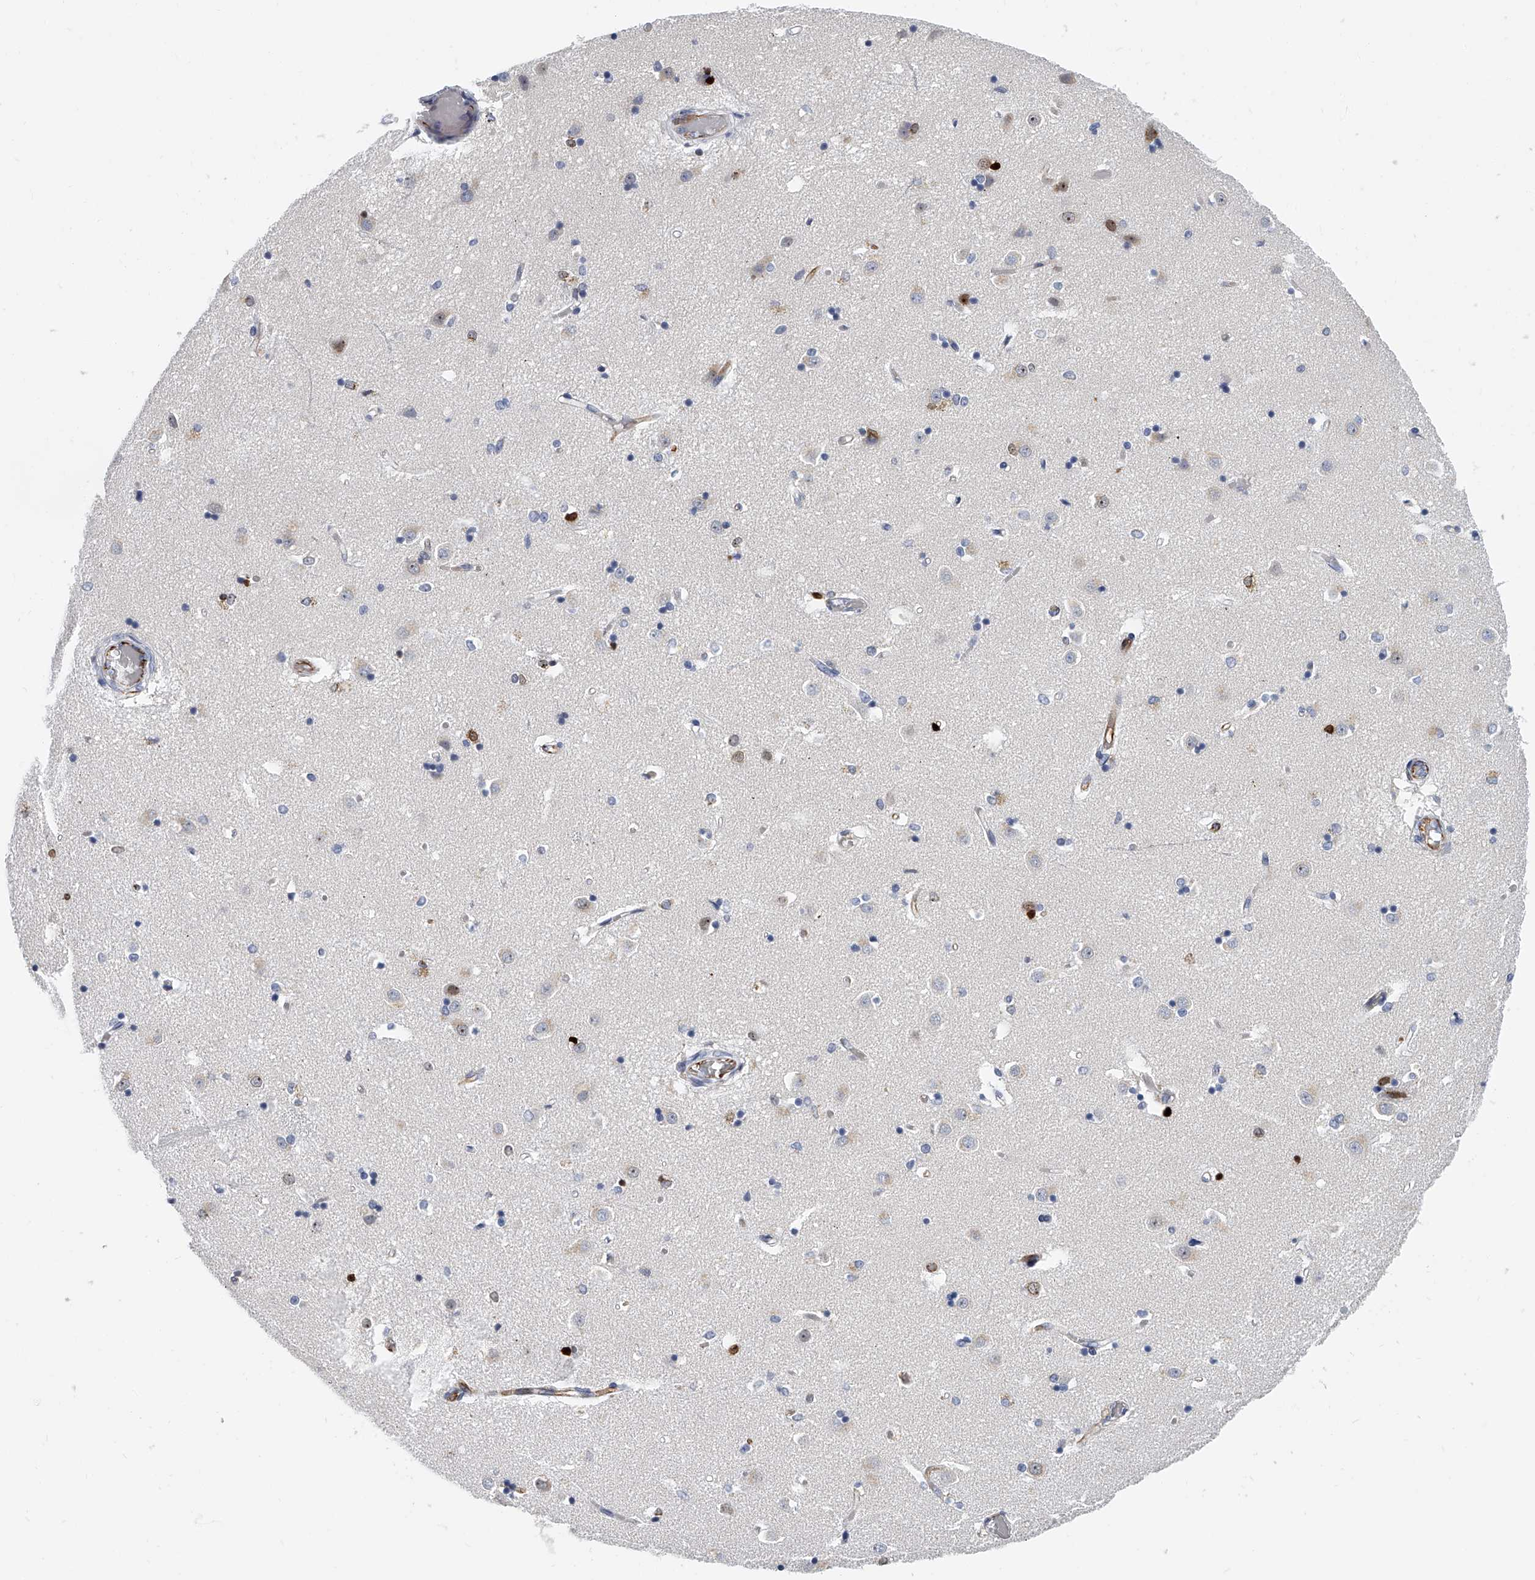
{"staining": {"intensity": "moderate", "quantity": "<25%", "location": "nuclear"}, "tissue": "caudate", "cell_type": "Glial cells", "image_type": "normal", "snomed": [{"axis": "morphology", "description": "Normal tissue, NOS"}, {"axis": "topography", "description": "Lateral ventricle wall"}], "caption": "This photomicrograph exhibits immunohistochemistry (IHC) staining of unremarkable human caudate, with low moderate nuclear positivity in approximately <25% of glial cells.", "gene": "KIRREL1", "patient": {"sex": "male", "age": 45}}